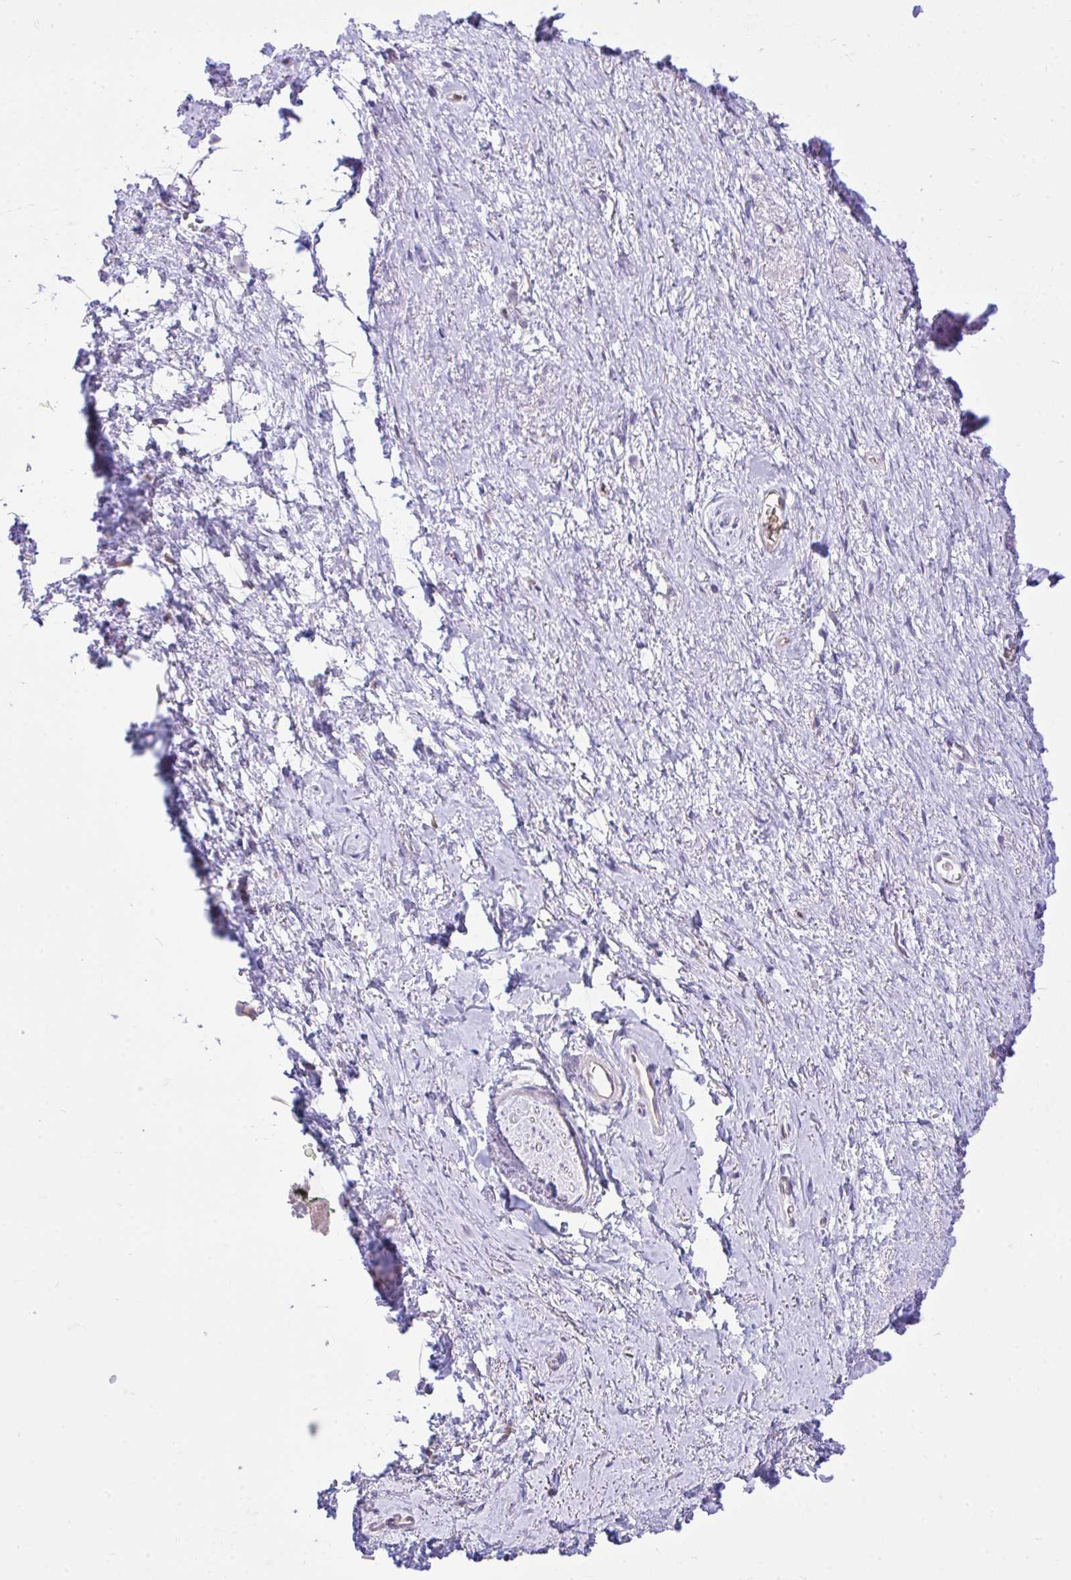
{"staining": {"intensity": "negative", "quantity": "none", "location": "none"}, "tissue": "adipose tissue", "cell_type": "Adipocytes", "image_type": "normal", "snomed": [{"axis": "morphology", "description": "Normal tissue, NOS"}, {"axis": "topography", "description": "Vulva"}, {"axis": "topography", "description": "Peripheral nerve tissue"}], "caption": "High power microscopy histopathology image of an immunohistochemistry (IHC) histopathology image of normal adipose tissue, revealing no significant staining in adipocytes. (Brightfield microscopy of DAB immunohistochemistry (IHC) at high magnification).", "gene": "EEF1A1", "patient": {"sex": "female", "age": 66}}